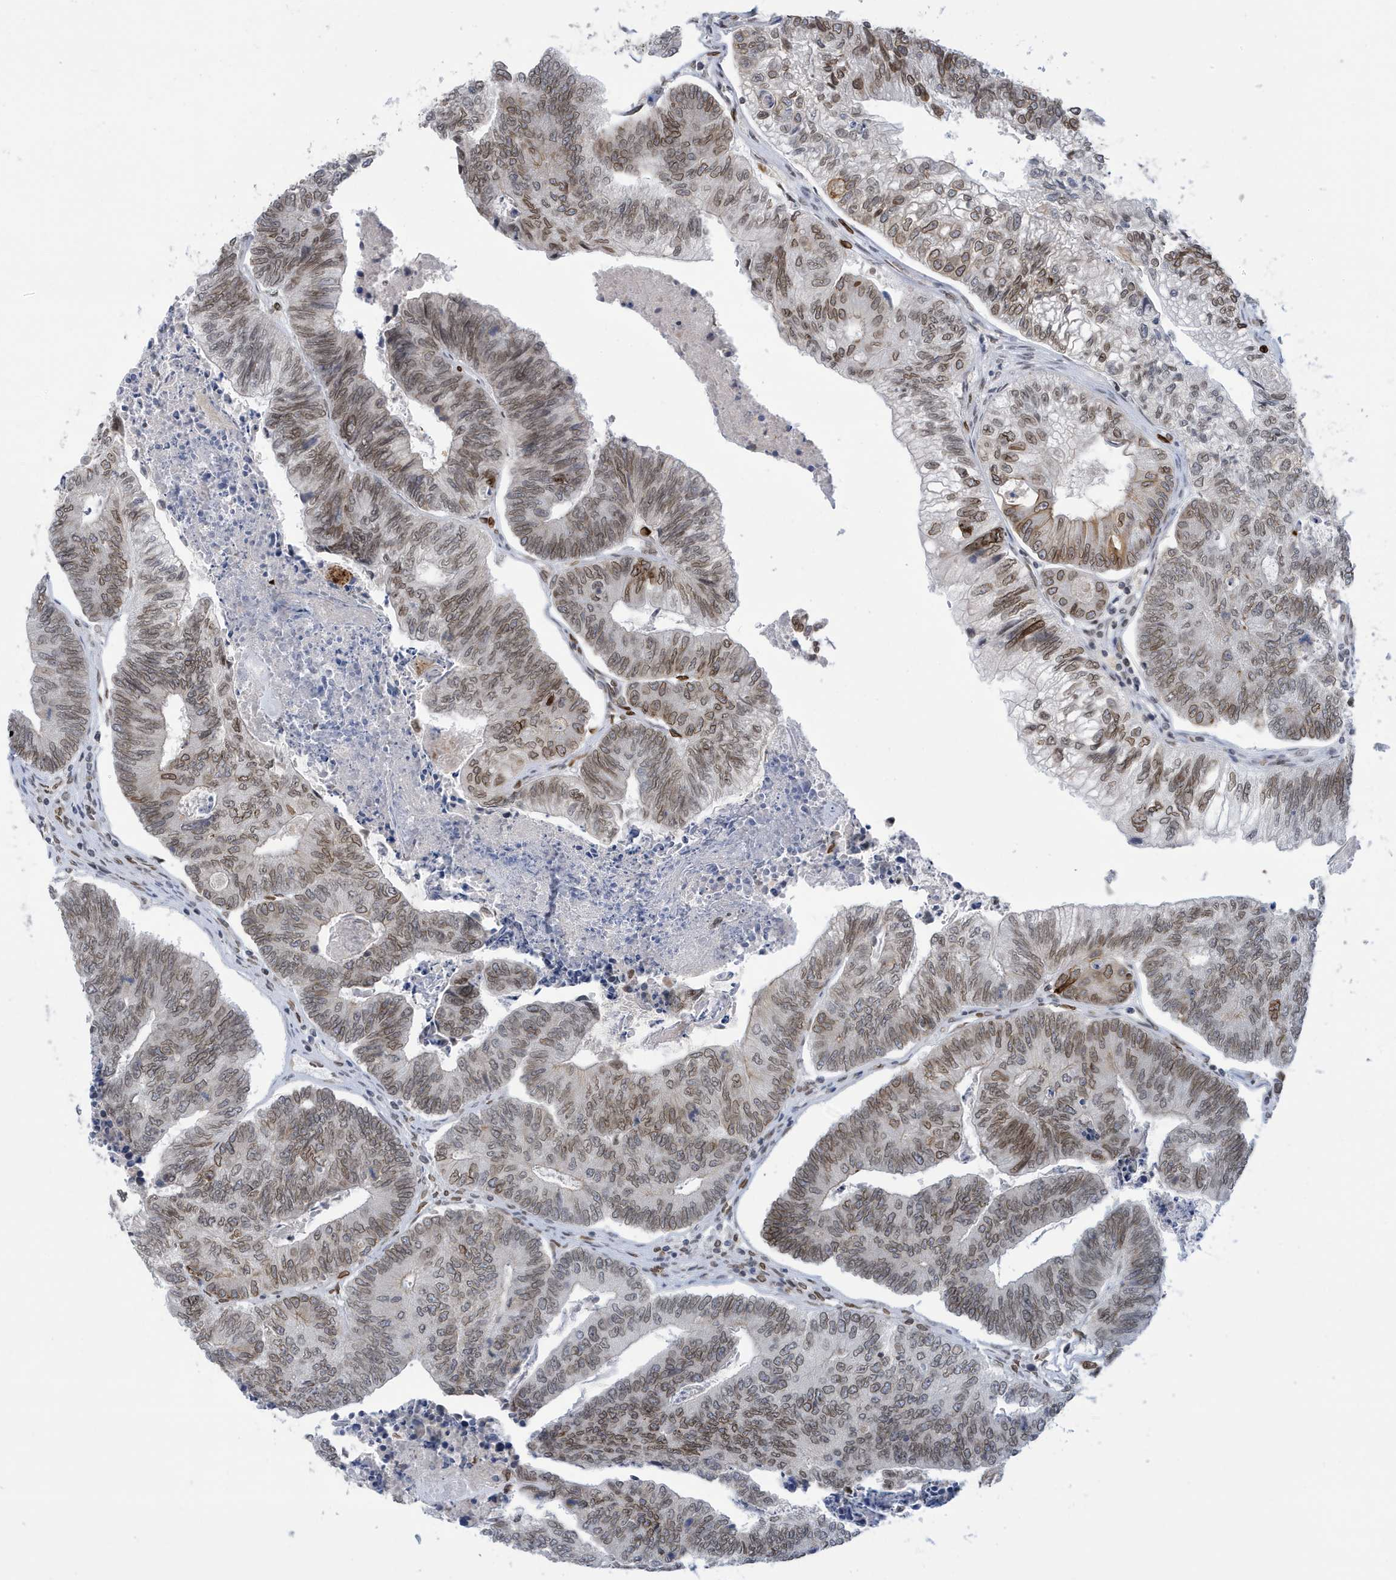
{"staining": {"intensity": "moderate", "quantity": ">75%", "location": "nuclear"}, "tissue": "colorectal cancer", "cell_type": "Tumor cells", "image_type": "cancer", "snomed": [{"axis": "morphology", "description": "Adenocarcinoma, NOS"}, {"axis": "topography", "description": "Colon"}], "caption": "Immunohistochemistry (IHC) of colorectal adenocarcinoma displays medium levels of moderate nuclear expression in about >75% of tumor cells. The protein is shown in brown color, while the nuclei are stained blue.", "gene": "PCYT1A", "patient": {"sex": "female", "age": 67}}